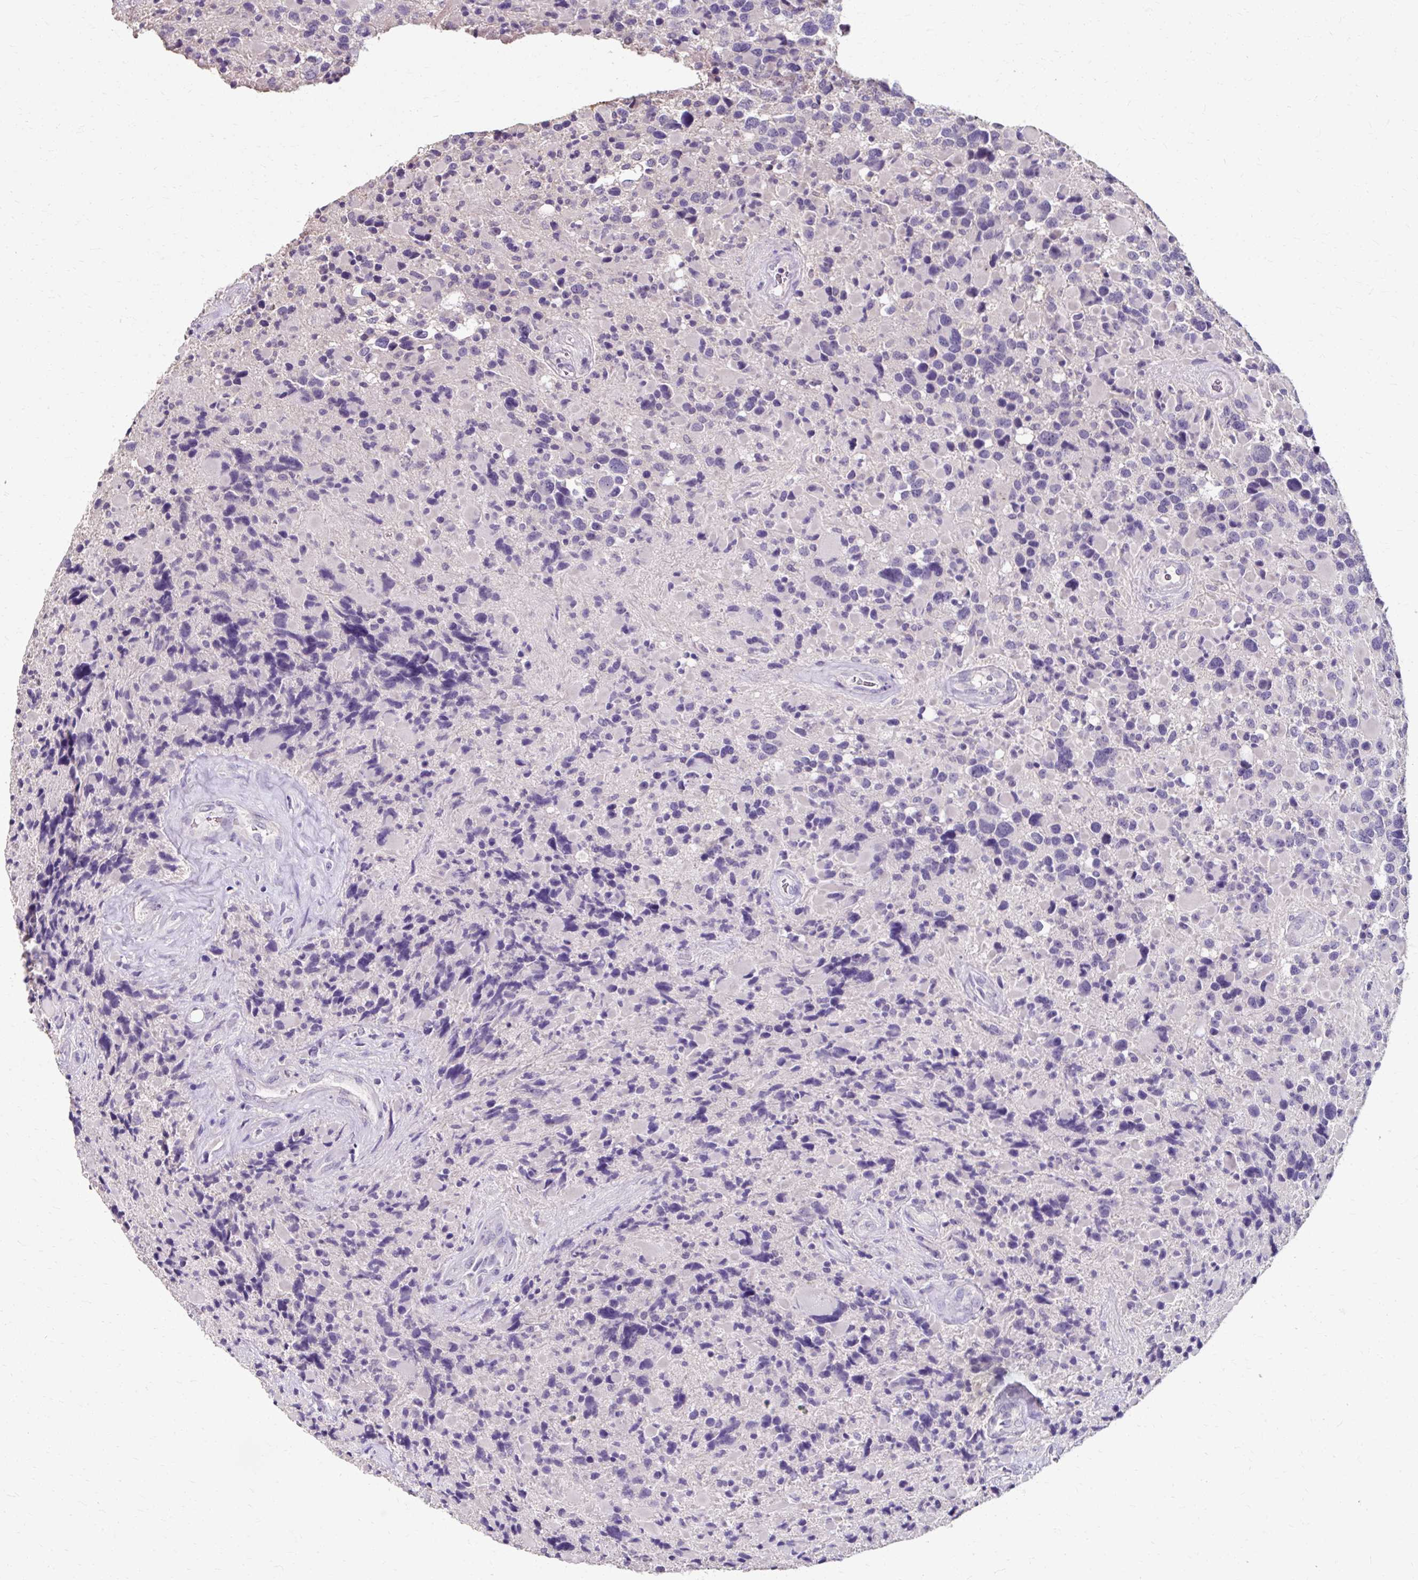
{"staining": {"intensity": "negative", "quantity": "none", "location": "none"}, "tissue": "glioma", "cell_type": "Tumor cells", "image_type": "cancer", "snomed": [{"axis": "morphology", "description": "Glioma, malignant, High grade"}, {"axis": "topography", "description": "Brain"}], "caption": "A histopathology image of malignant high-grade glioma stained for a protein shows no brown staining in tumor cells. (DAB (3,3'-diaminobenzidine) immunohistochemistry, high magnification).", "gene": "KLHL24", "patient": {"sex": "female", "age": 40}}